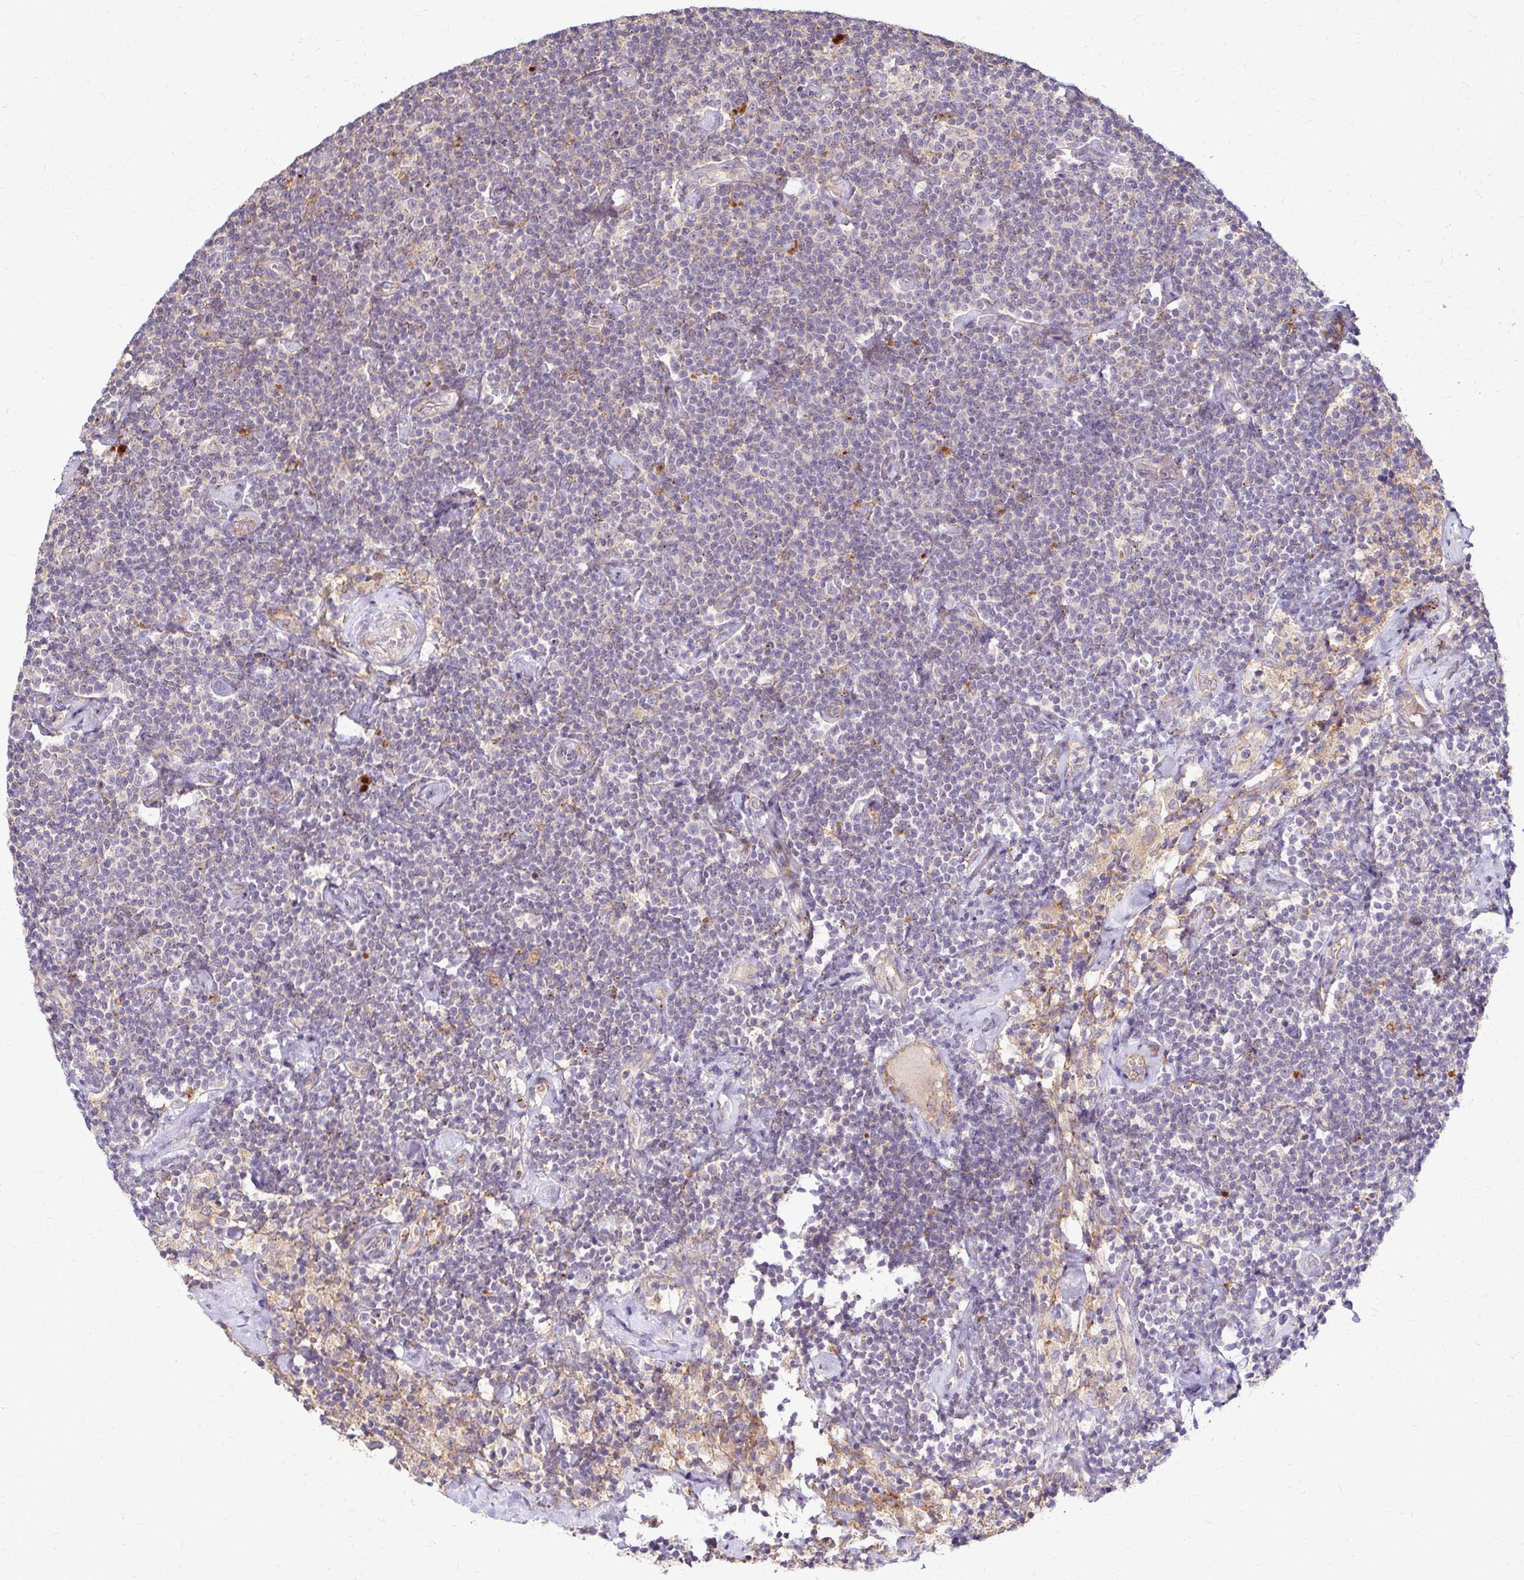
{"staining": {"intensity": "negative", "quantity": "none", "location": "none"}, "tissue": "lymphoma", "cell_type": "Tumor cells", "image_type": "cancer", "snomed": [{"axis": "morphology", "description": "Malignant lymphoma, non-Hodgkin's type, Low grade"}, {"axis": "topography", "description": "Lymph node"}], "caption": "Human malignant lymphoma, non-Hodgkin's type (low-grade) stained for a protein using immunohistochemistry (IHC) exhibits no expression in tumor cells.", "gene": "IDUA", "patient": {"sex": "male", "age": 81}}